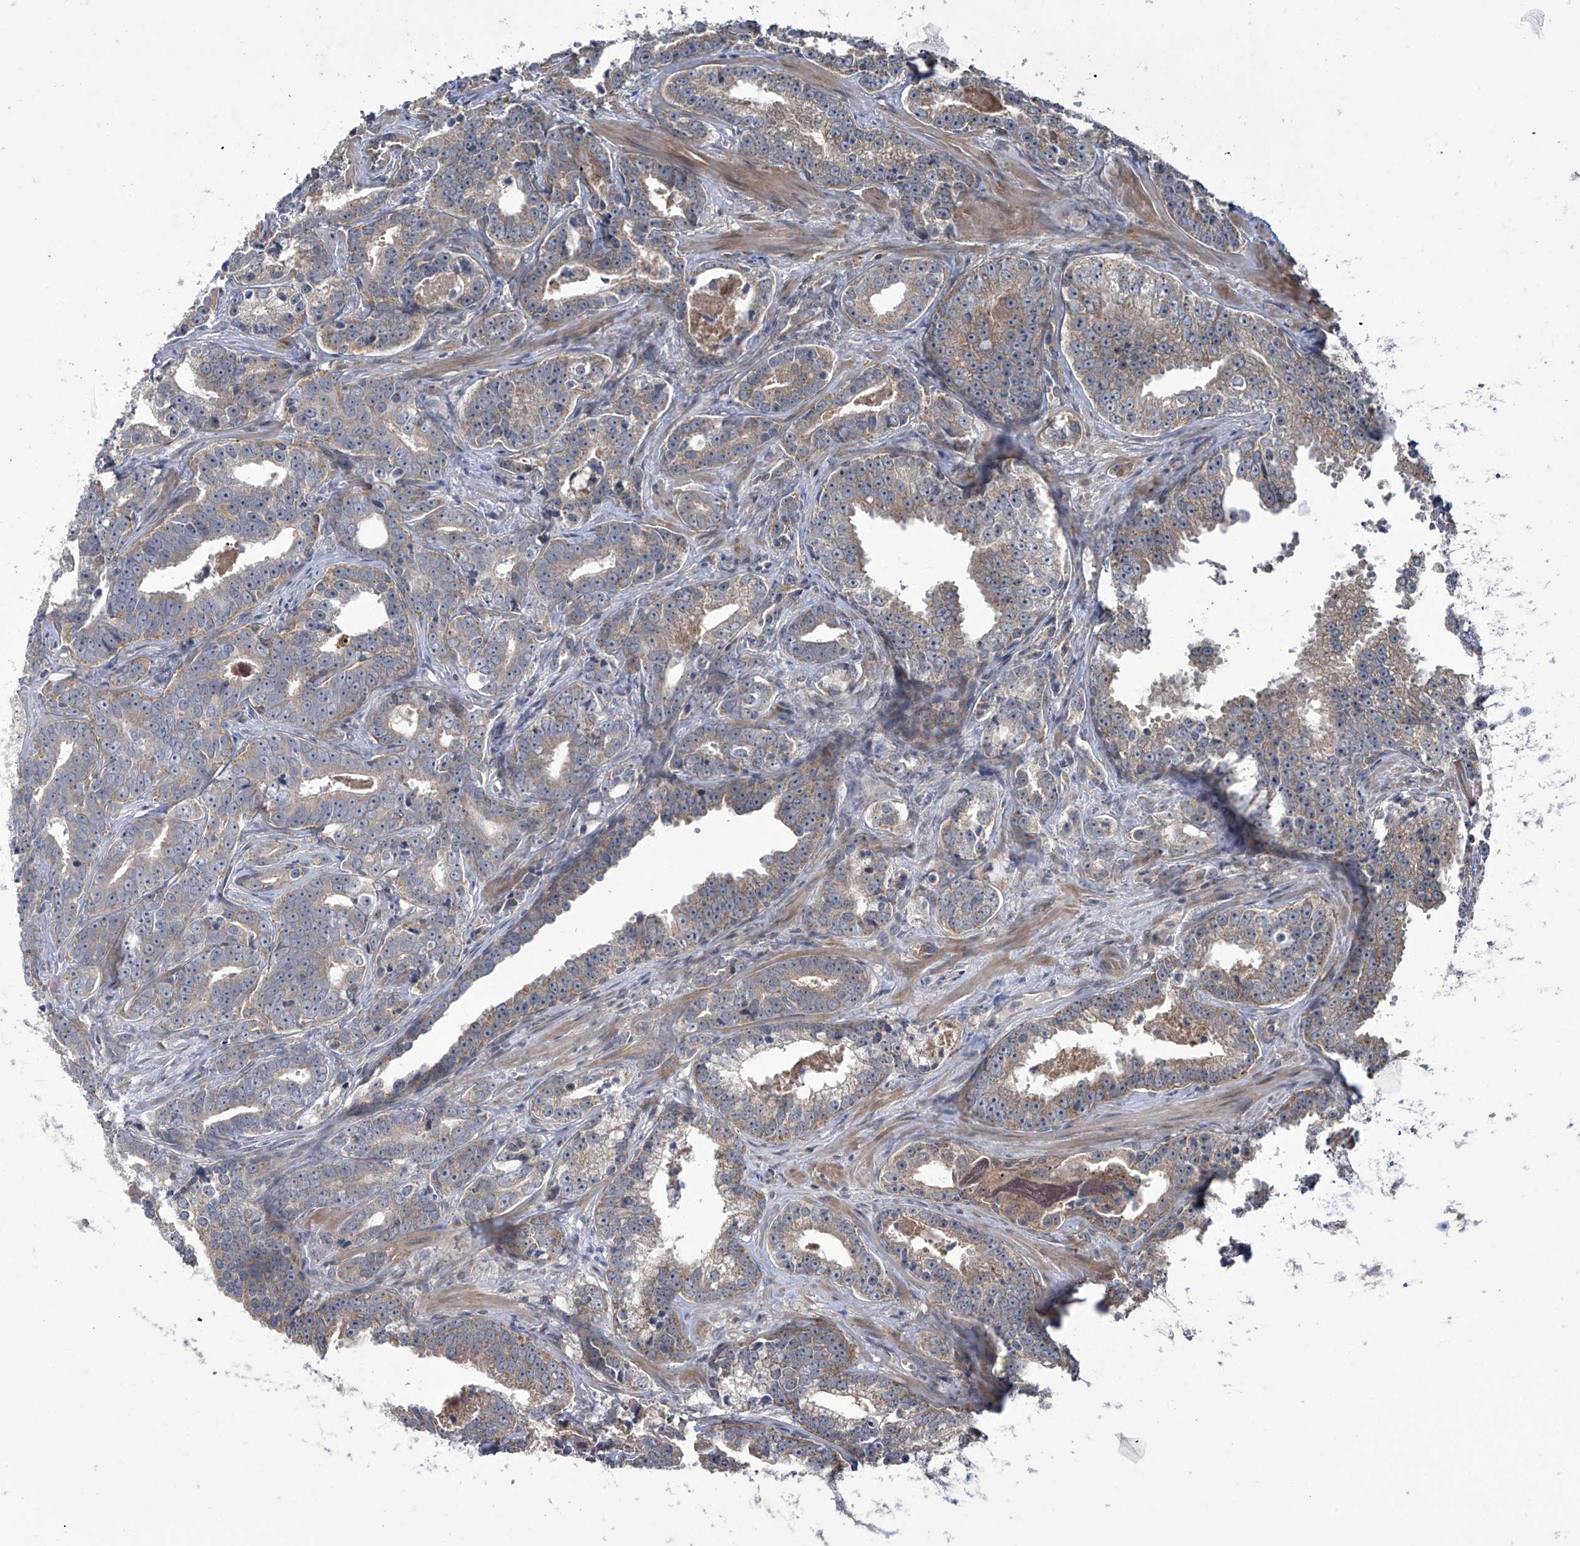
{"staining": {"intensity": "weak", "quantity": "<25%", "location": "cytoplasmic/membranous"}, "tissue": "prostate cancer", "cell_type": "Tumor cells", "image_type": "cancer", "snomed": [{"axis": "morphology", "description": "Adenocarcinoma, High grade"}, {"axis": "topography", "description": "Prostate"}], "caption": "Micrograph shows no significant protein positivity in tumor cells of prostate cancer (adenocarcinoma (high-grade)).", "gene": "TRIM60", "patient": {"sex": "male", "age": 62}}